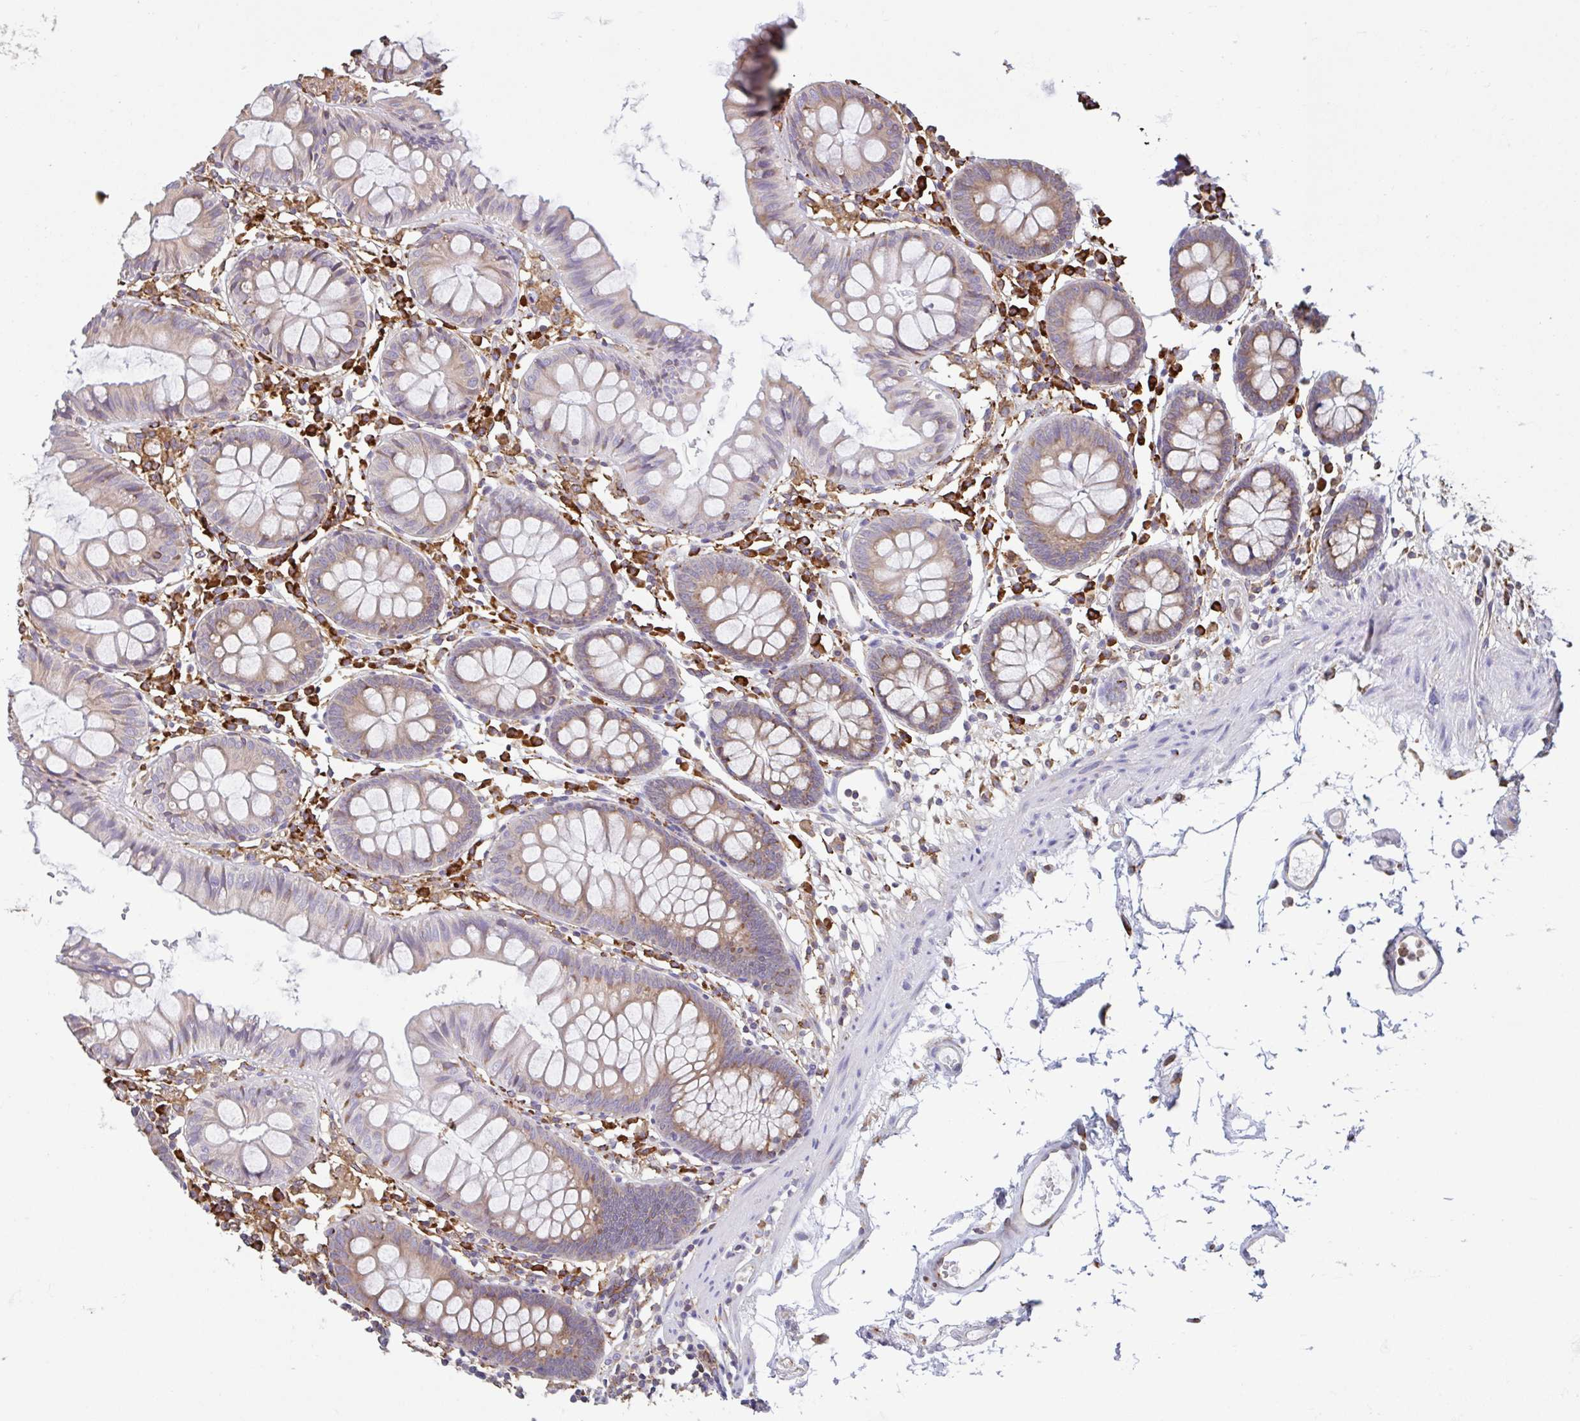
{"staining": {"intensity": "weak", "quantity": ">75%", "location": "cytoplasmic/membranous"}, "tissue": "colon", "cell_type": "Endothelial cells", "image_type": "normal", "snomed": [{"axis": "morphology", "description": "Normal tissue, NOS"}, {"axis": "topography", "description": "Colon"}], "caption": "Weak cytoplasmic/membranous staining for a protein is present in about >75% of endothelial cells of unremarkable colon using immunohistochemistry (IHC).", "gene": "DOK4", "patient": {"sex": "female", "age": 84}}